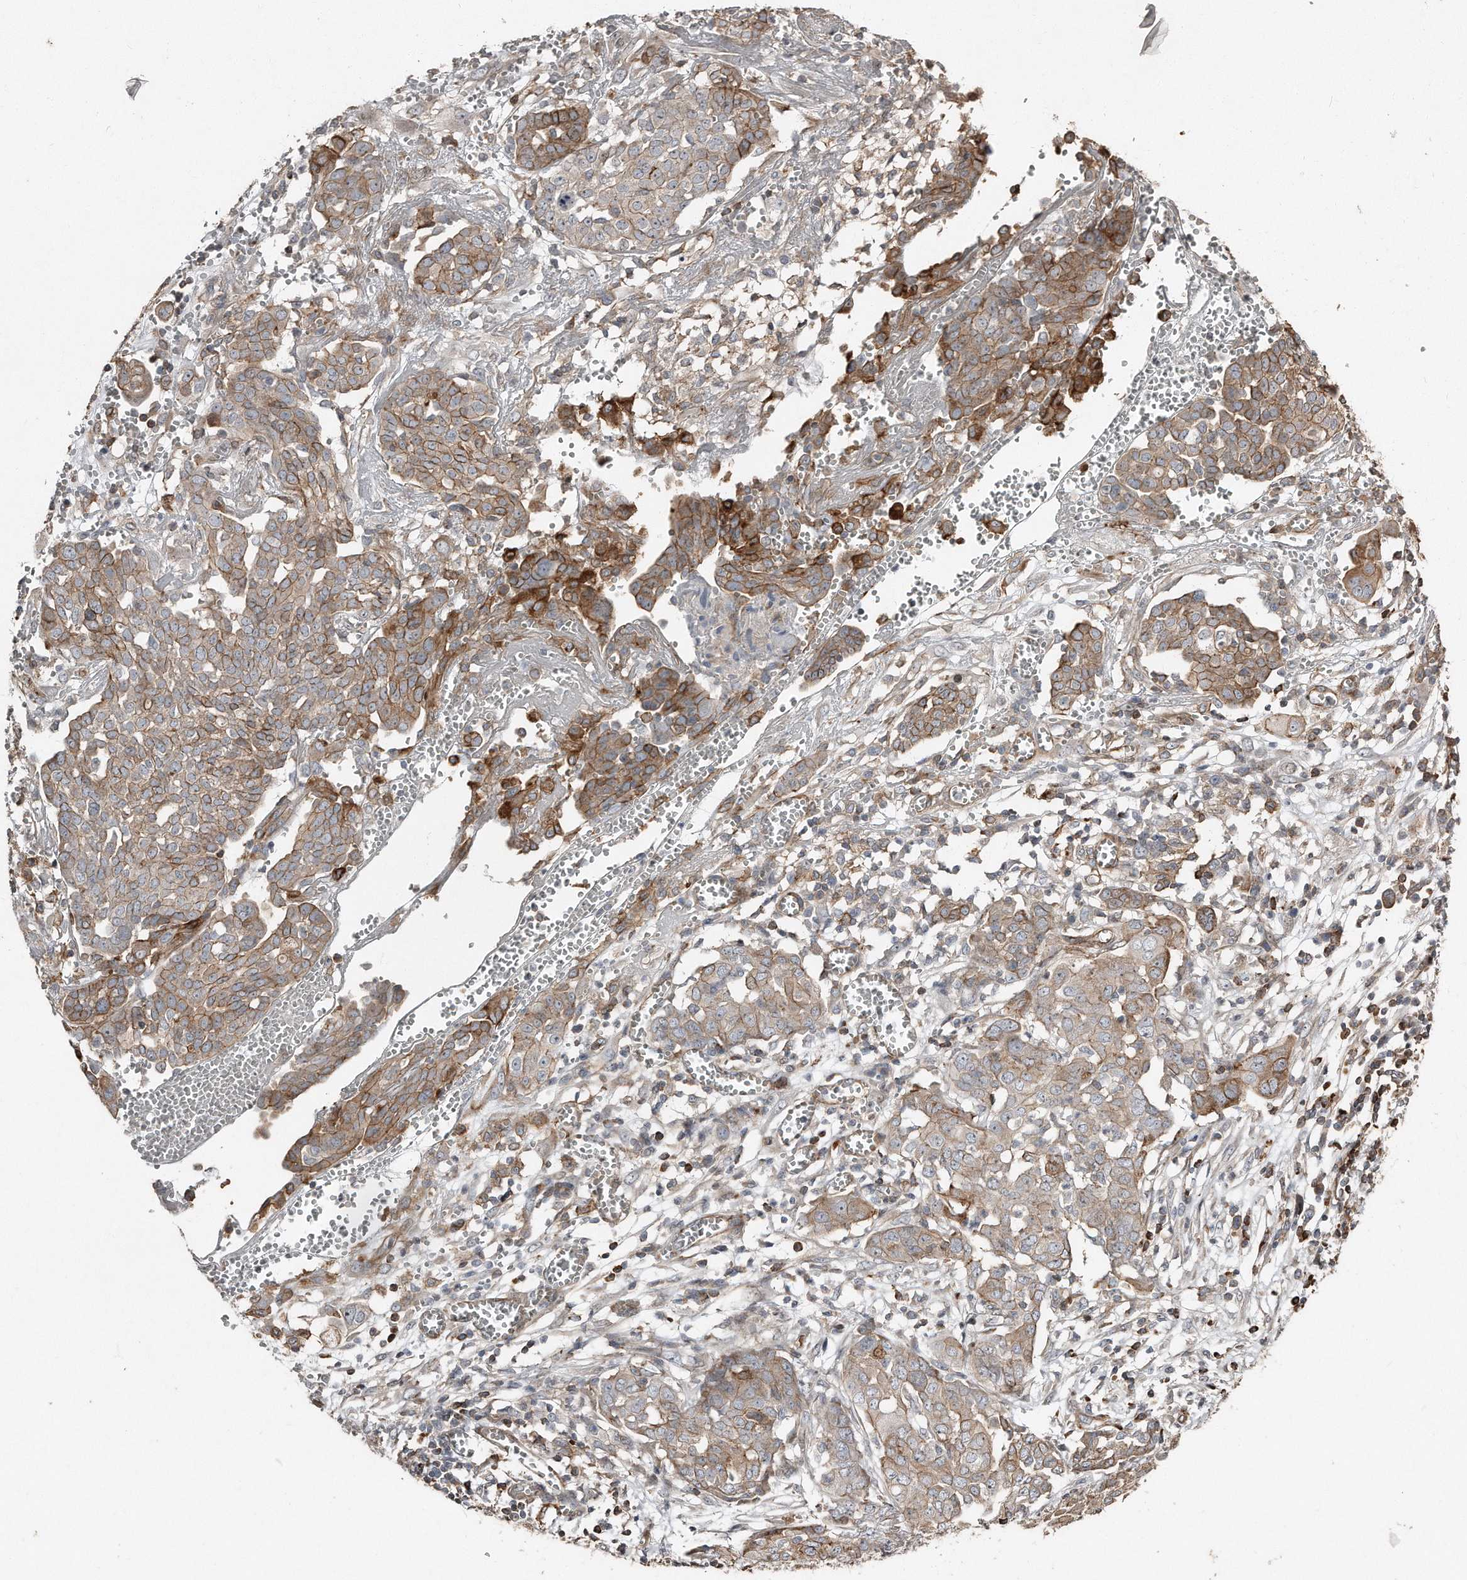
{"staining": {"intensity": "moderate", "quantity": ">75%", "location": "cytoplasmic/membranous"}, "tissue": "ovarian cancer", "cell_type": "Tumor cells", "image_type": "cancer", "snomed": [{"axis": "morphology", "description": "Cystadenocarcinoma, serous, NOS"}, {"axis": "topography", "description": "Soft tissue"}, {"axis": "topography", "description": "Ovary"}], "caption": "Tumor cells exhibit medium levels of moderate cytoplasmic/membranous expression in about >75% of cells in ovarian serous cystadenocarcinoma. The staining was performed using DAB (3,3'-diaminobenzidine) to visualize the protein expression in brown, while the nuclei were stained in blue with hematoxylin (Magnification: 20x).", "gene": "SNAP47", "patient": {"sex": "female", "age": 57}}